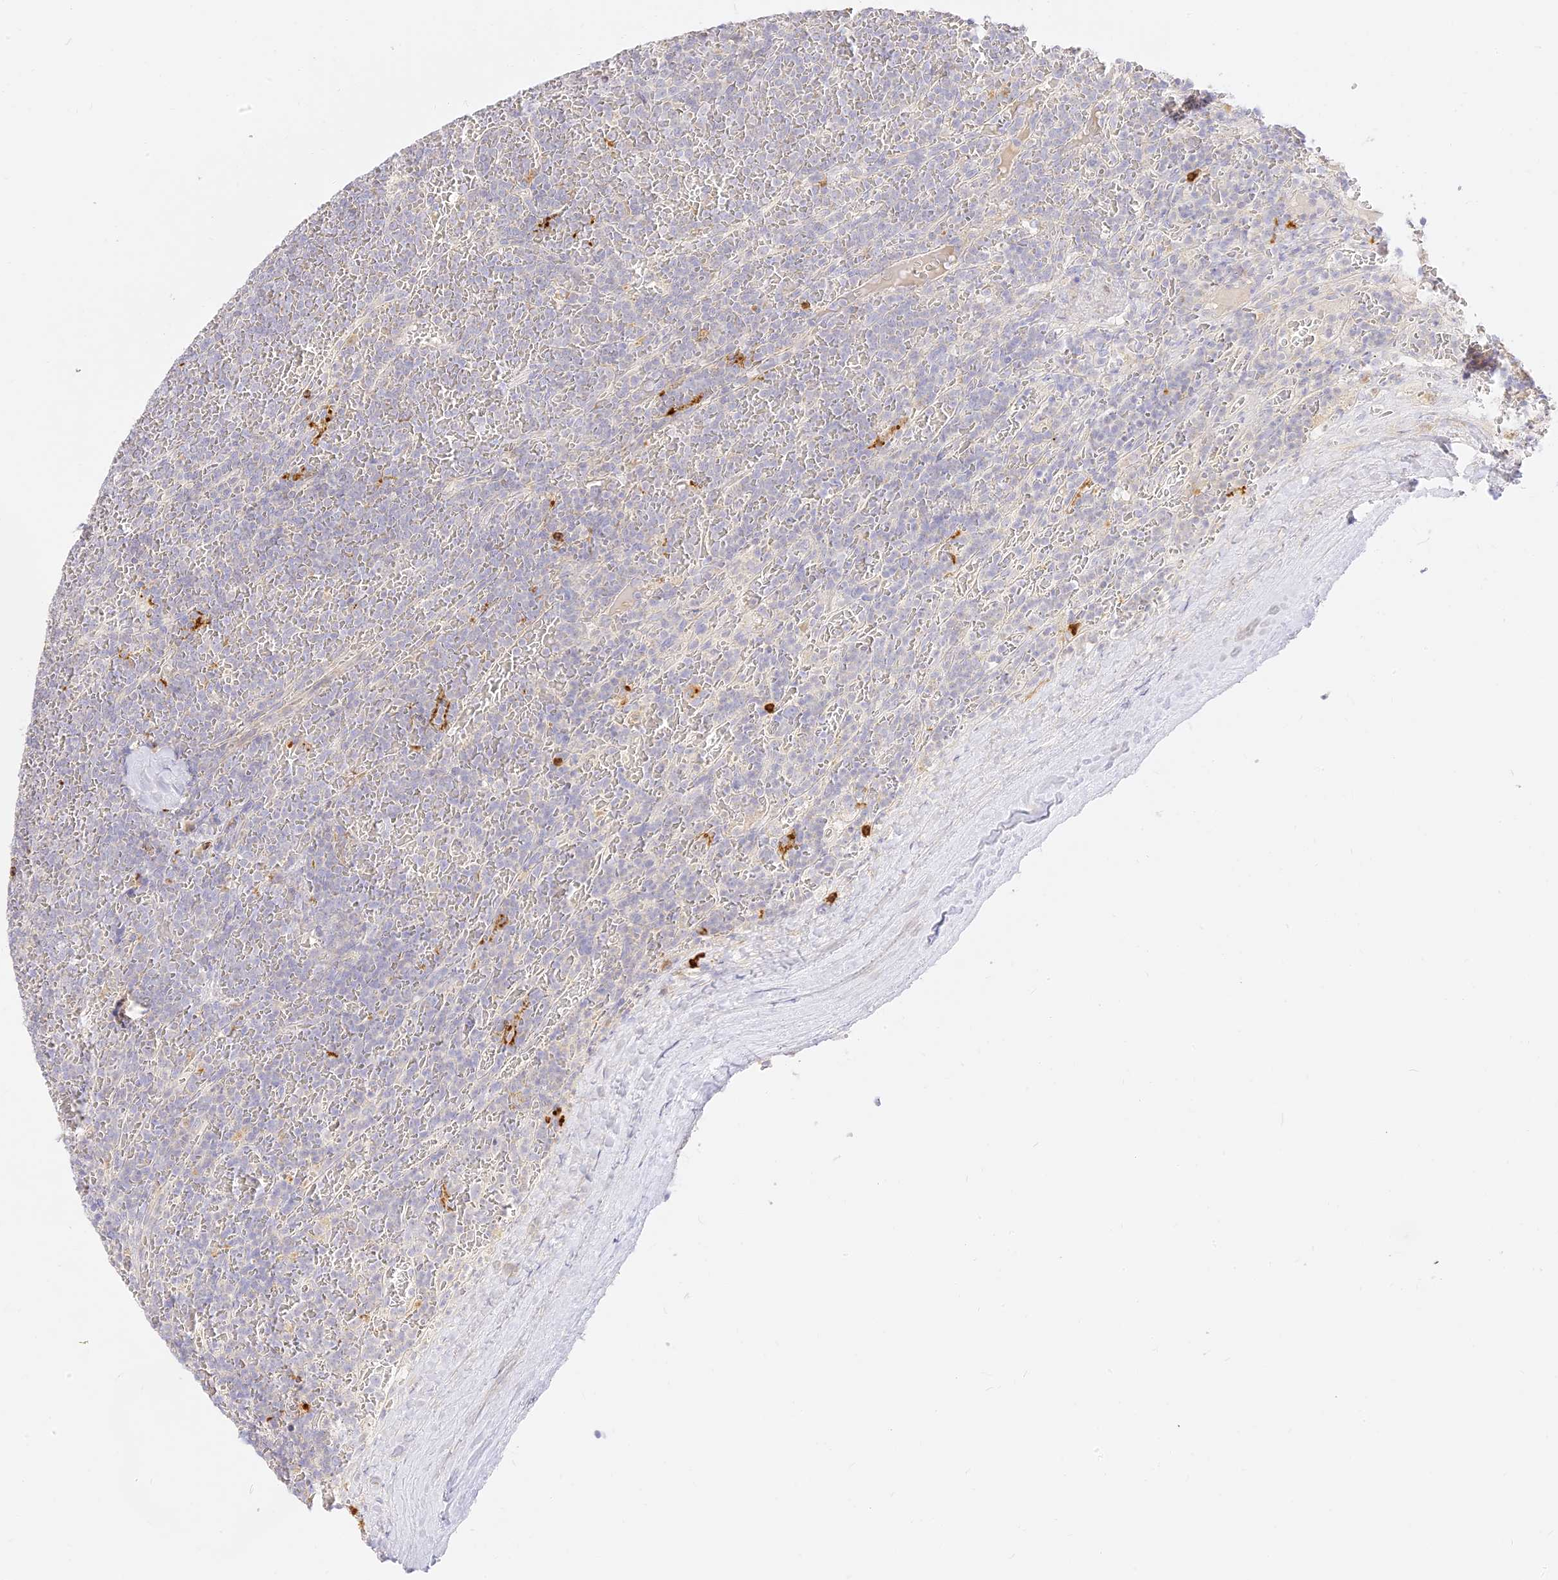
{"staining": {"intensity": "negative", "quantity": "none", "location": "none"}, "tissue": "lymphoma", "cell_type": "Tumor cells", "image_type": "cancer", "snomed": [{"axis": "morphology", "description": "Malignant lymphoma, non-Hodgkin's type, Low grade"}, {"axis": "topography", "description": "Spleen"}], "caption": "Lymphoma was stained to show a protein in brown. There is no significant positivity in tumor cells. (Brightfield microscopy of DAB IHC at high magnification).", "gene": "LRRC15", "patient": {"sex": "female", "age": 19}}